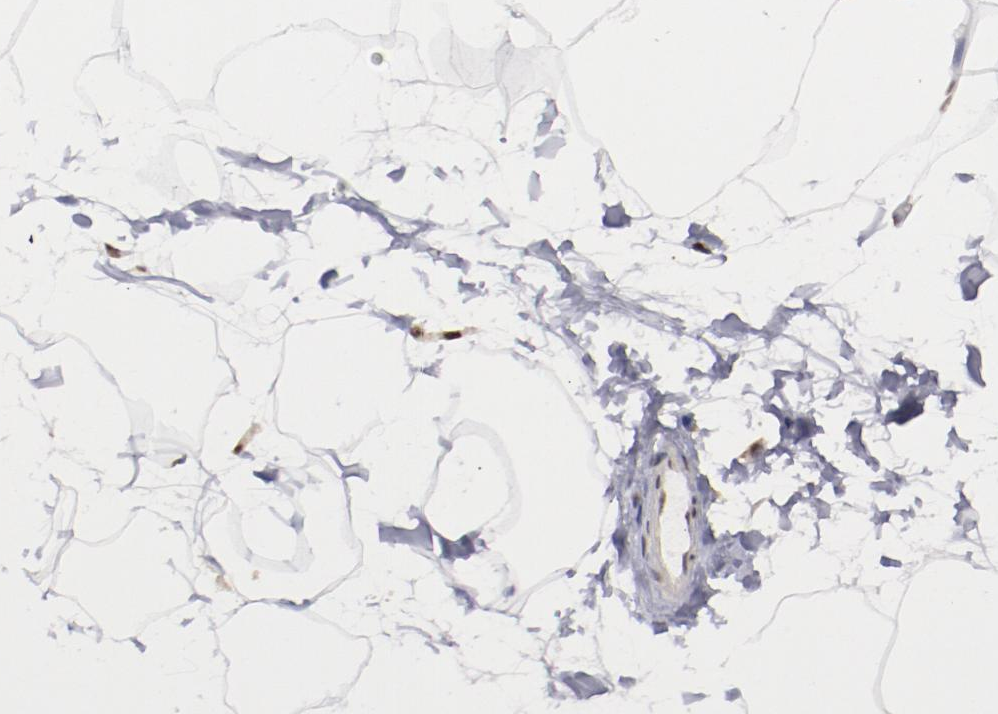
{"staining": {"intensity": "moderate", "quantity": ">75%", "location": "nuclear"}, "tissue": "adipose tissue", "cell_type": "Adipocytes", "image_type": "normal", "snomed": [{"axis": "morphology", "description": "Normal tissue, NOS"}, {"axis": "morphology", "description": "Duct carcinoma"}, {"axis": "topography", "description": "Breast"}, {"axis": "topography", "description": "Adipose tissue"}], "caption": "DAB (3,3'-diaminobenzidine) immunohistochemical staining of benign human adipose tissue reveals moderate nuclear protein staining in approximately >75% of adipocytes.", "gene": "ARNT", "patient": {"sex": "female", "age": 37}}